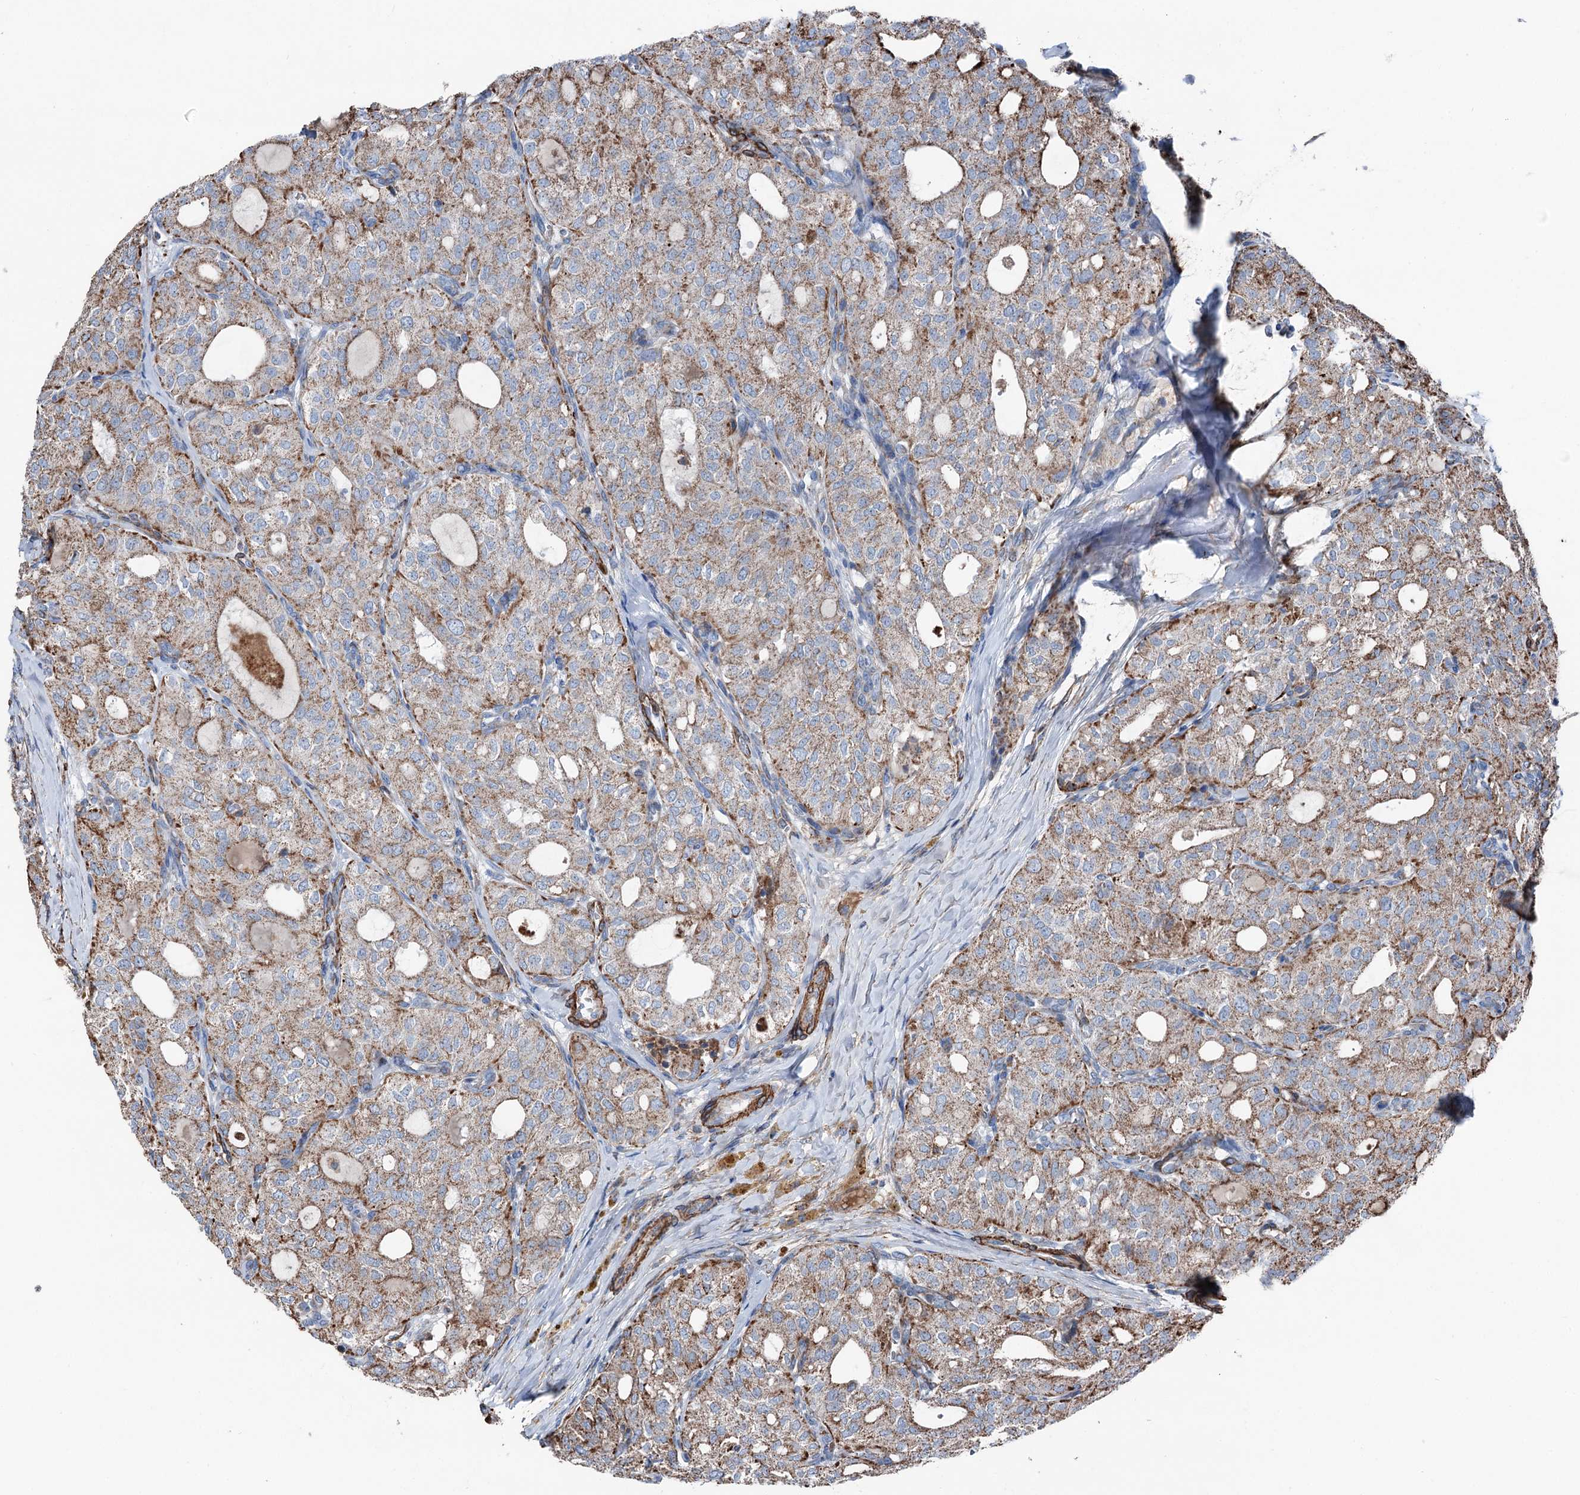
{"staining": {"intensity": "moderate", "quantity": ">75%", "location": "cytoplasmic/membranous"}, "tissue": "thyroid cancer", "cell_type": "Tumor cells", "image_type": "cancer", "snomed": [{"axis": "morphology", "description": "Follicular adenoma carcinoma, NOS"}, {"axis": "topography", "description": "Thyroid gland"}], "caption": "Thyroid cancer (follicular adenoma carcinoma) was stained to show a protein in brown. There is medium levels of moderate cytoplasmic/membranous staining in about >75% of tumor cells.", "gene": "DDIAS", "patient": {"sex": "male", "age": 75}}